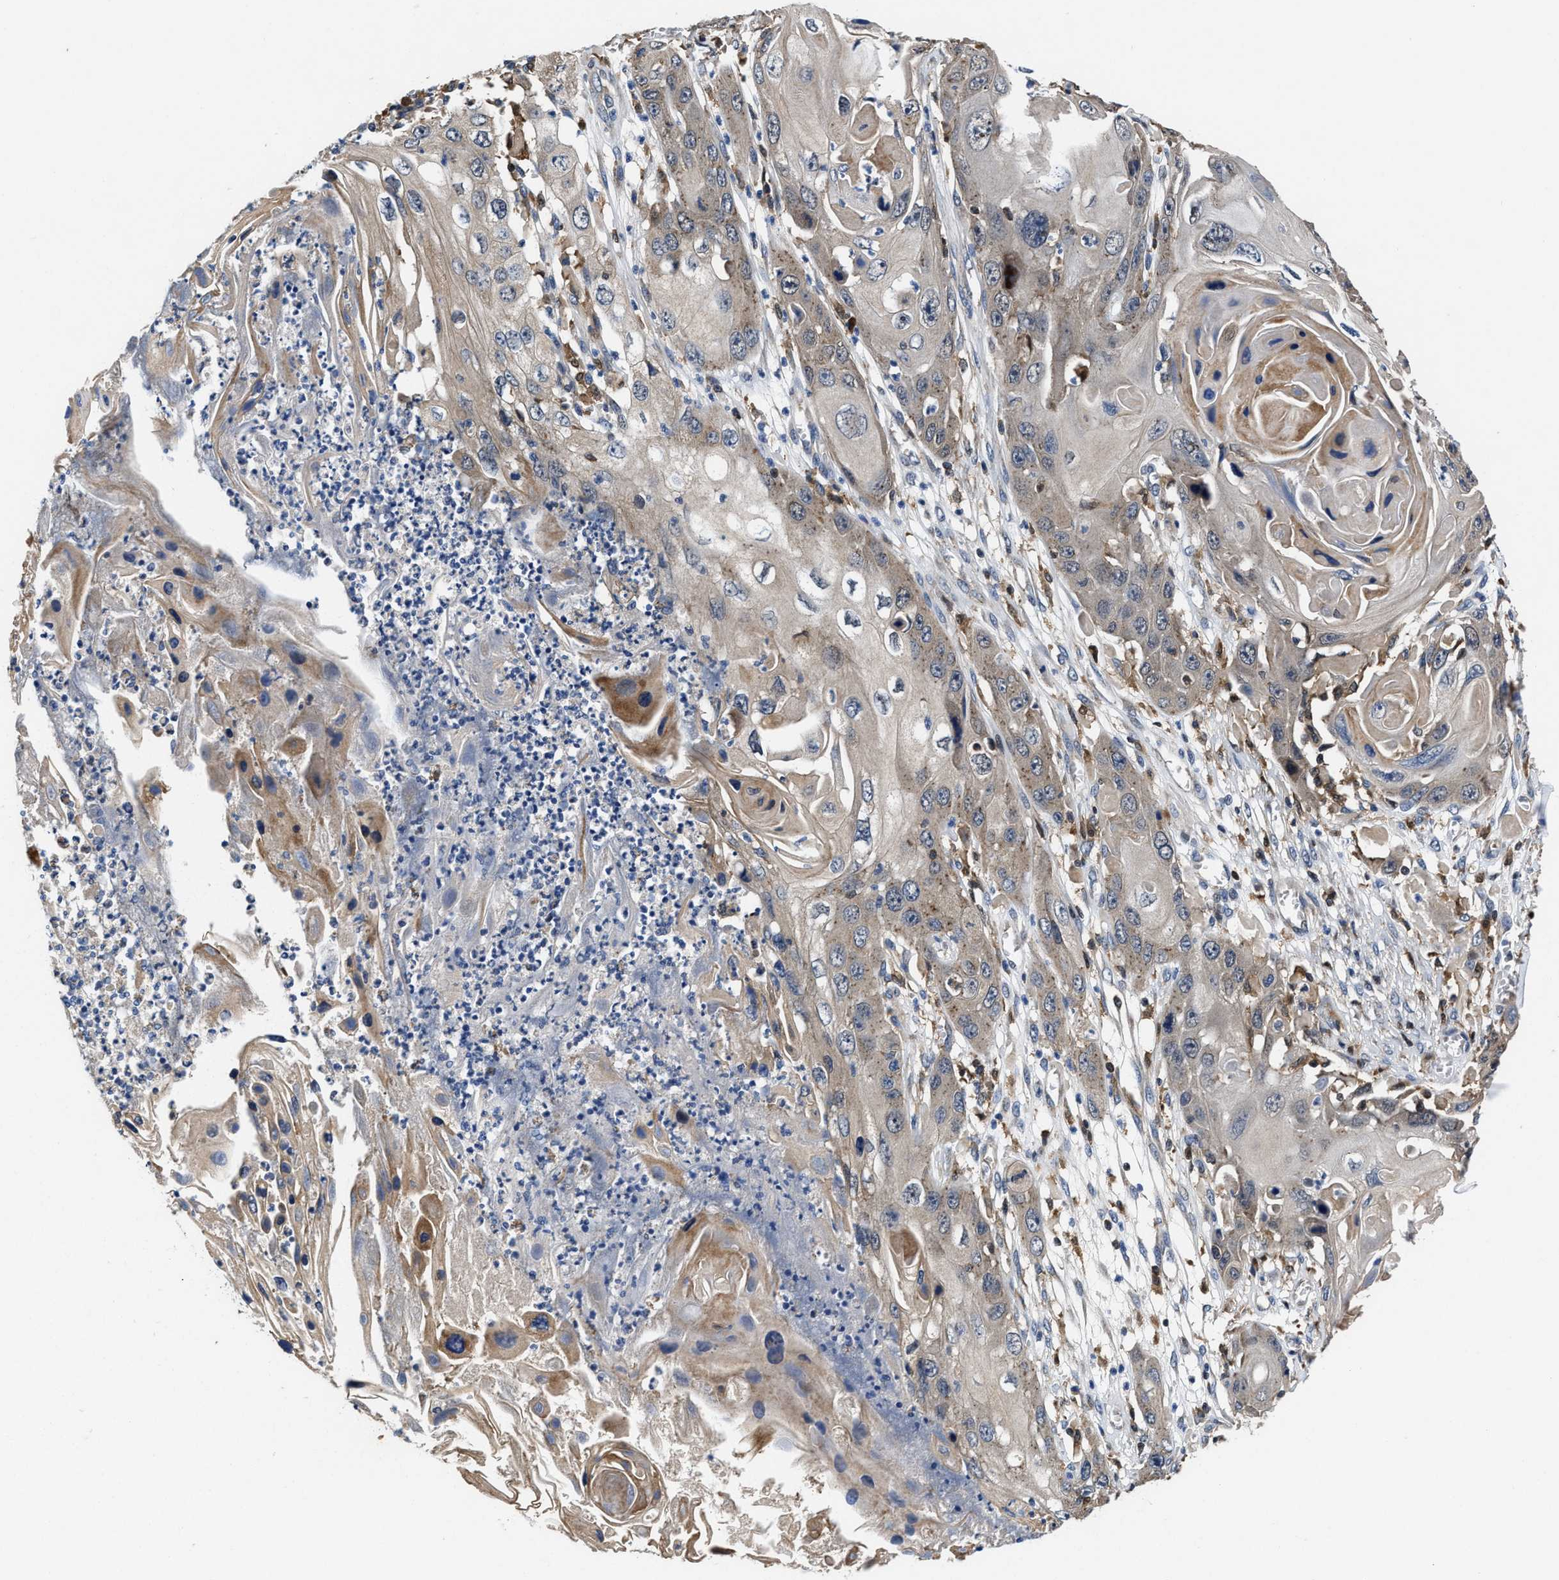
{"staining": {"intensity": "weak", "quantity": "<25%", "location": "cytoplasmic/membranous"}, "tissue": "skin cancer", "cell_type": "Tumor cells", "image_type": "cancer", "snomed": [{"axis": "morphology", "description": "Squamous cell carcinoma, NOS"}, {"axis": "topography", "description": "Skin"}], "caption": "Tumor cells show no significant protein positivity in skin squamous cell carcinoma.", "gene": "RGS10", "patient": {"sex": "male", "age": 55}}